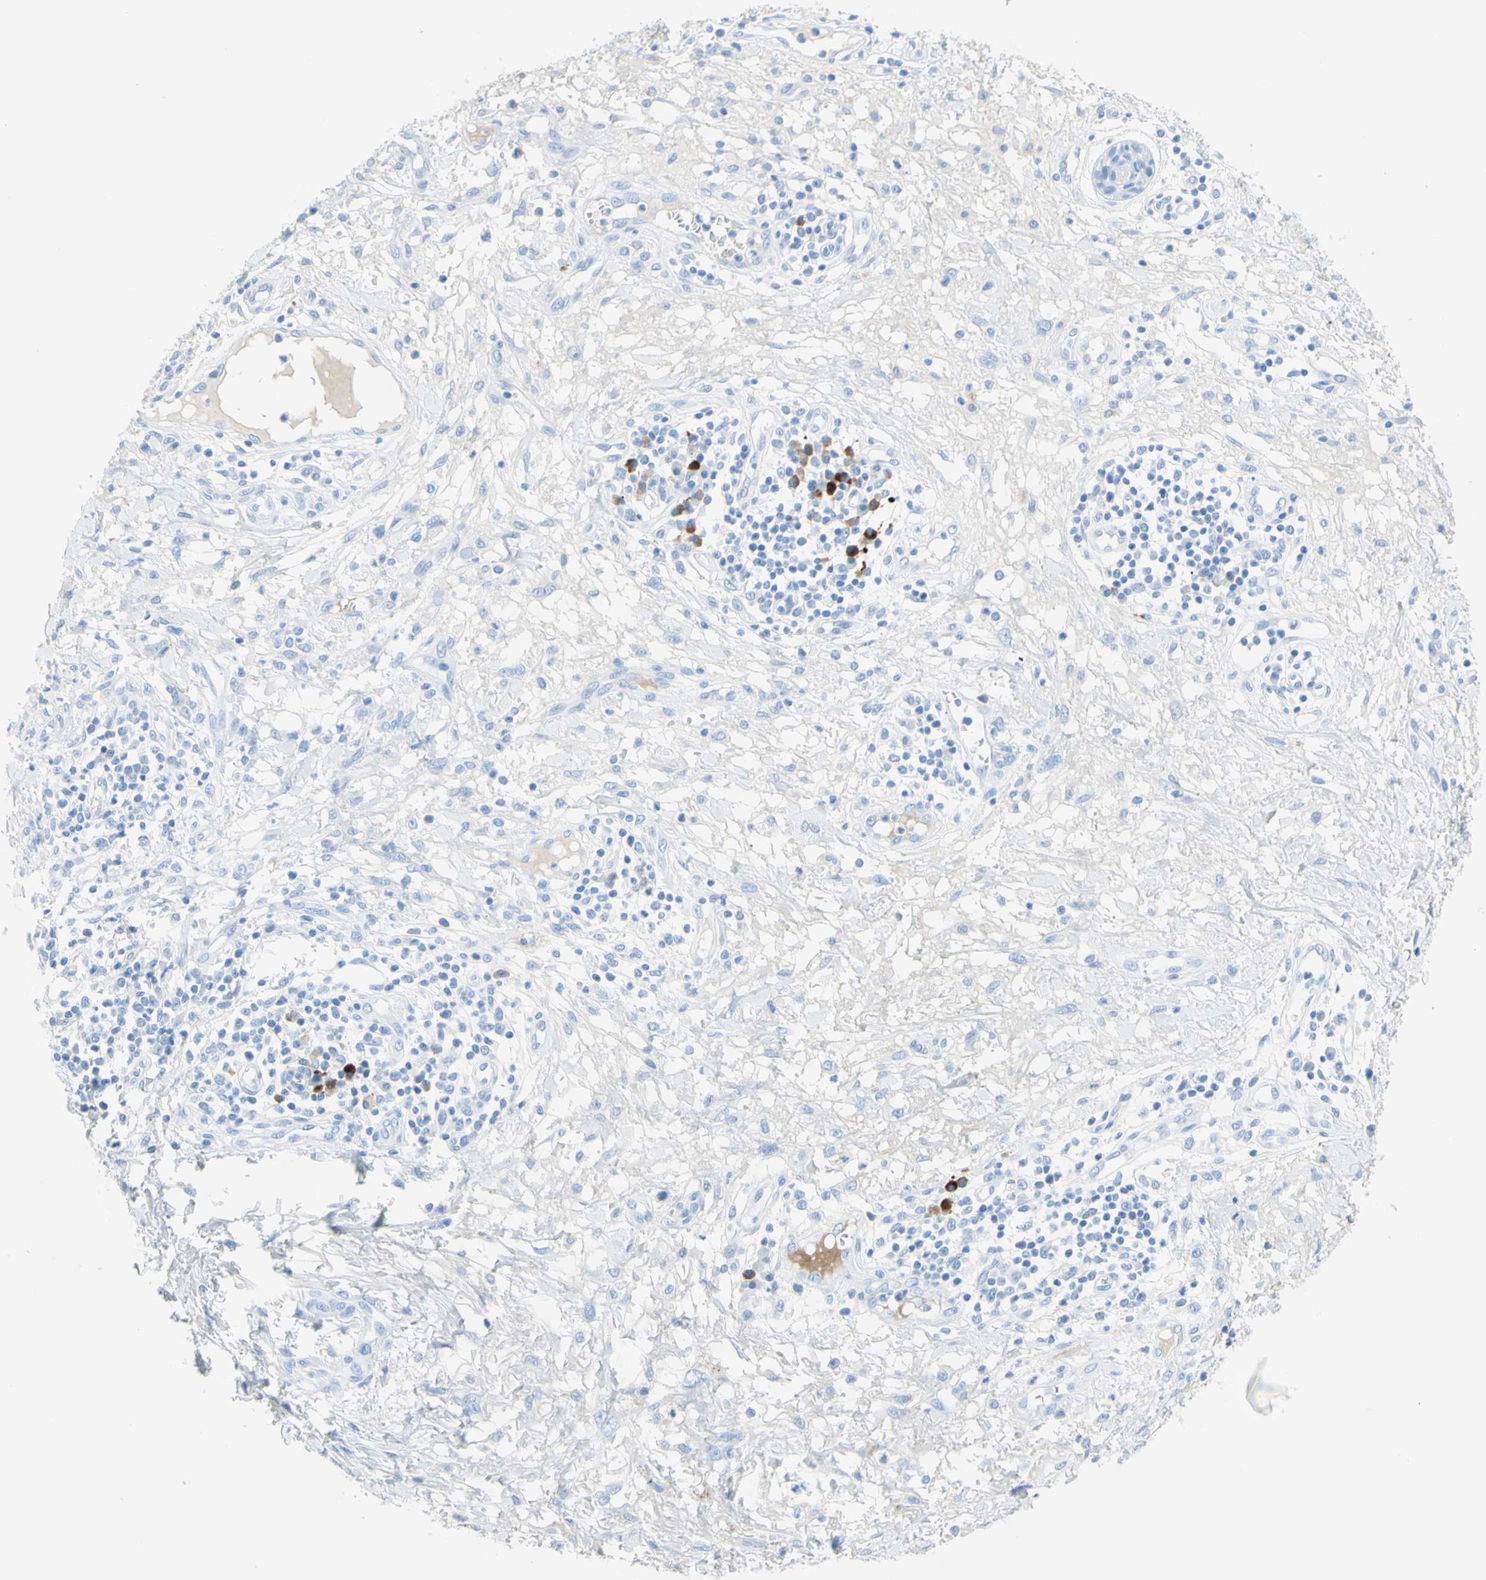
{"staining": {"intensity": "negative", "quantity": "none", "location": "none"}, "tissue": "skin cancer", "cell_type": "Tumor cells", "image_type": "cancer", "snomed": [{"axis": "morphology", "description": "Squamous cell carcinoma, NOS"}, {"axis": "topography", "description": "Skin"}], "caption": "This is an immunohistochemistry (IHC) micrograph of human skin cancer. There is no expression in tumor cells.", "gene": "IL6ST", "patient": {"sex": "female", "age": 78}}